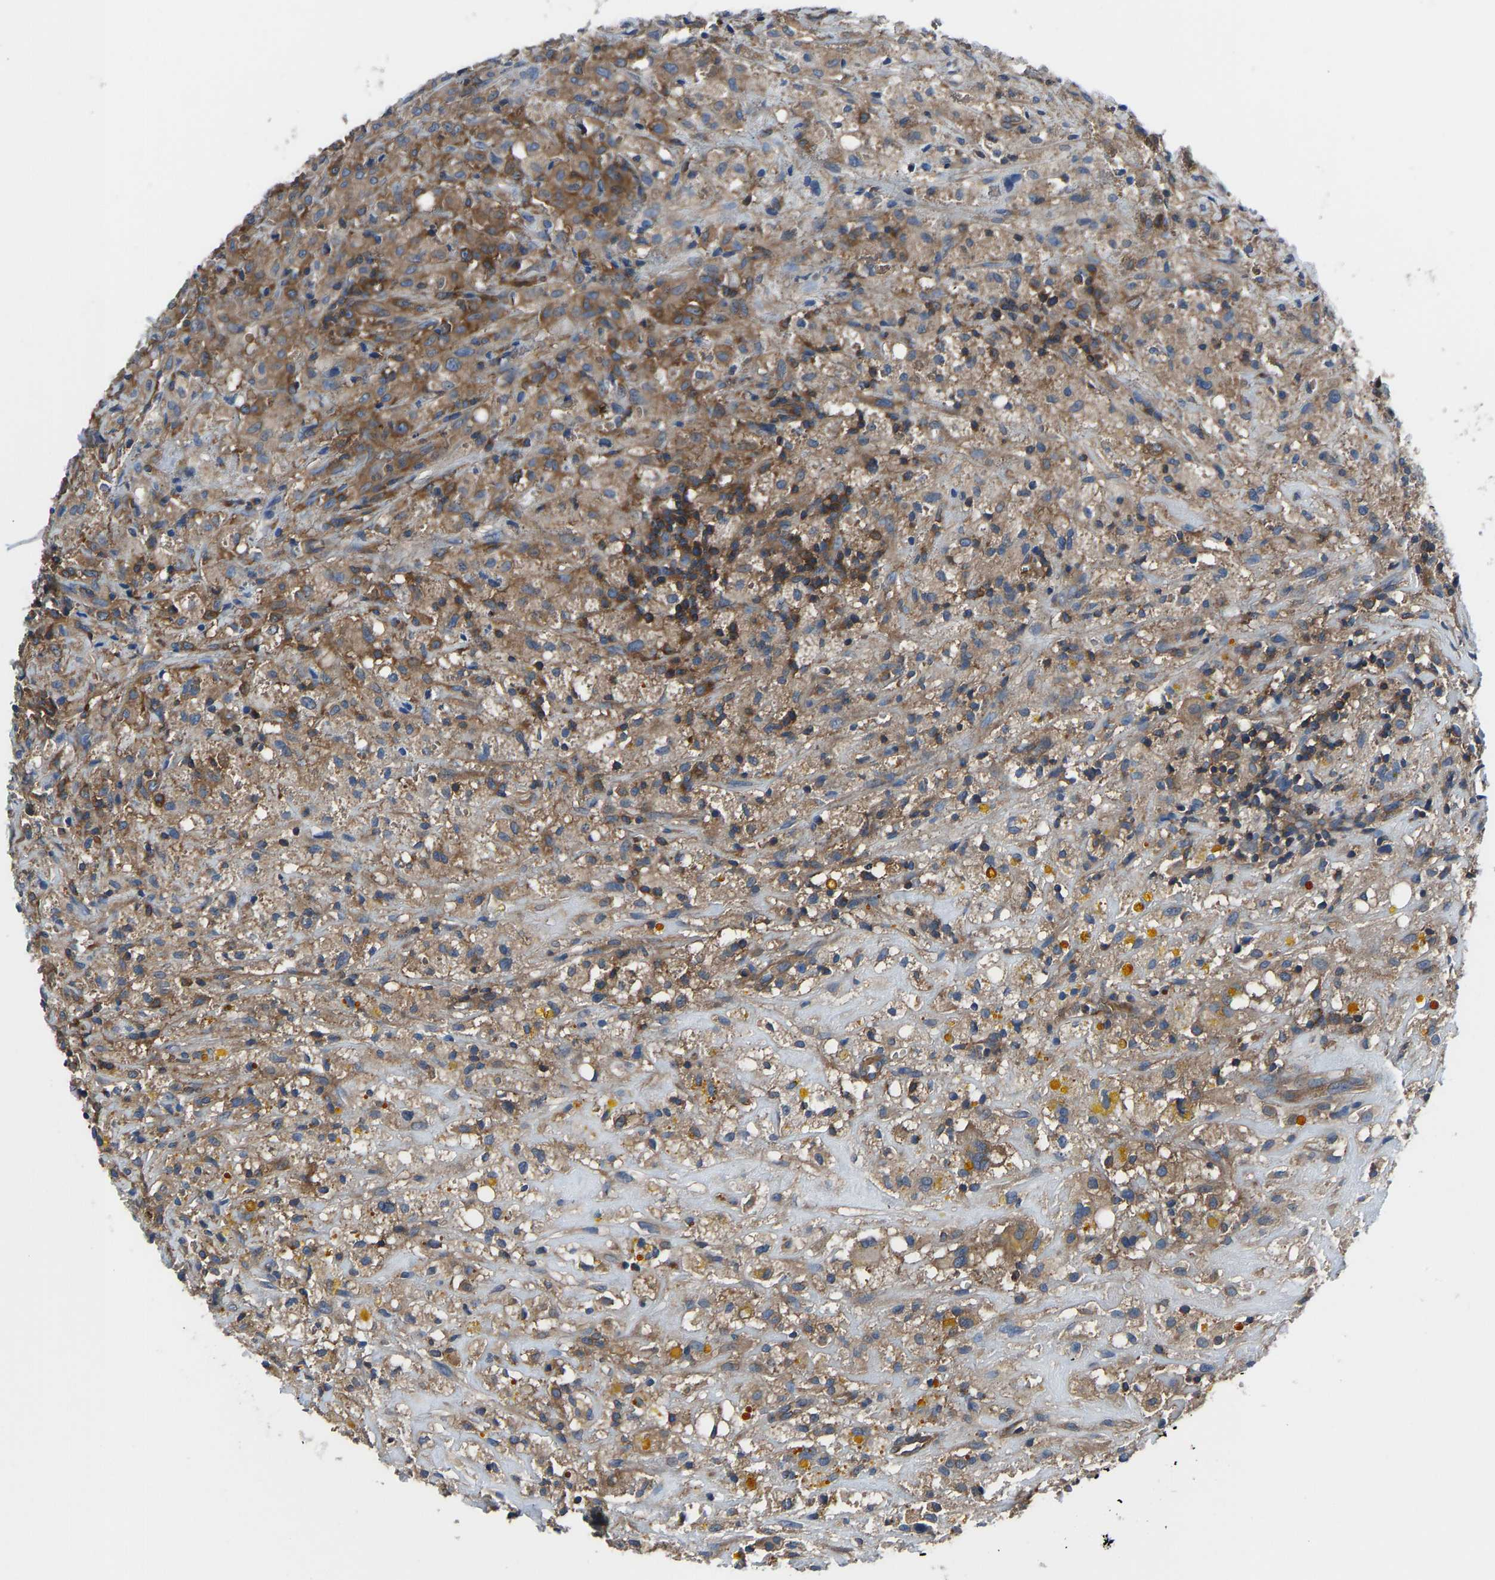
{"staining": {"intensity": "moderate", "quantity": ">75%", "location": "cytoplasmic/membranous"}, "tissue": "testis cancer", "cell_type": "Tumor cells", "image_type": "cancer", "snomed": [{"axis": "morphology", "description": "Carcinoma, Embryonal, NOS"}, {"axis": "topography", "description": "Testis"}], "caption": "Immunohistochemical staining of testis cancer displays medium levels of moderate cytoplasmic/membranous protein expression in approximately >75% of tumor cells.", "gene": "PRKAR1A", "patient": {"sex": "male", "age": 2}}